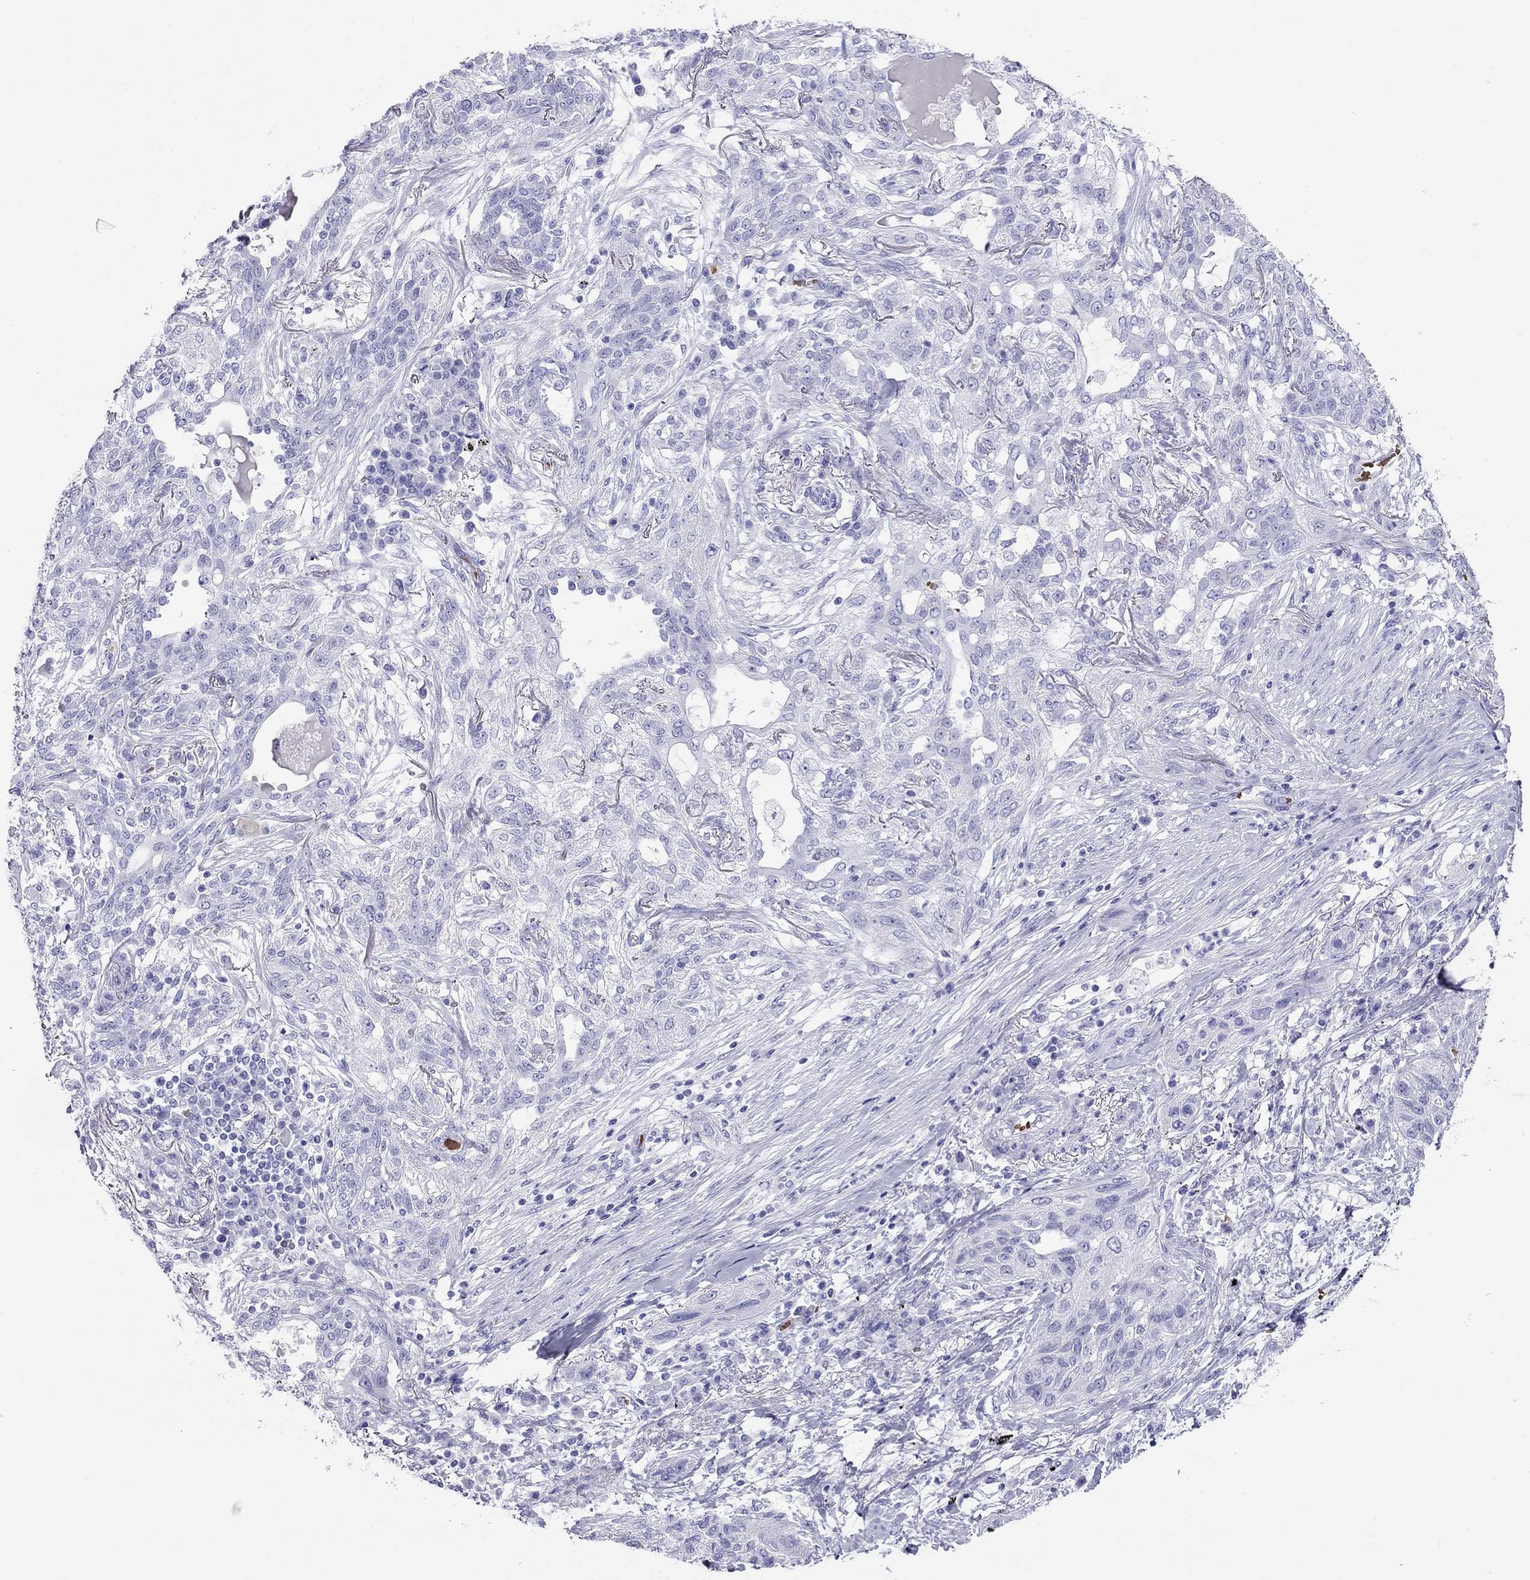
{"staining": {"intensity": "negative", "quantity": "none", "location": "none"}, "tissue": "lung cancer", "cell_type": "Tumor cells", "image_type": "cancer", "snomed": [{"axis": "morphology", "description": "Squamous cell carcinoma, NOS"}, {"axis": "topography", "description": "Lung"}], "caption": "IHC micrograph of neoplastic tissue: human lung squamous cell carcinoma stained with DAB (3,3'-diaminobenzidine) displays no significant protein staining in tumor cells.", "gene": "PTPRN", "patient": {"sex": "female", "age": 70}}